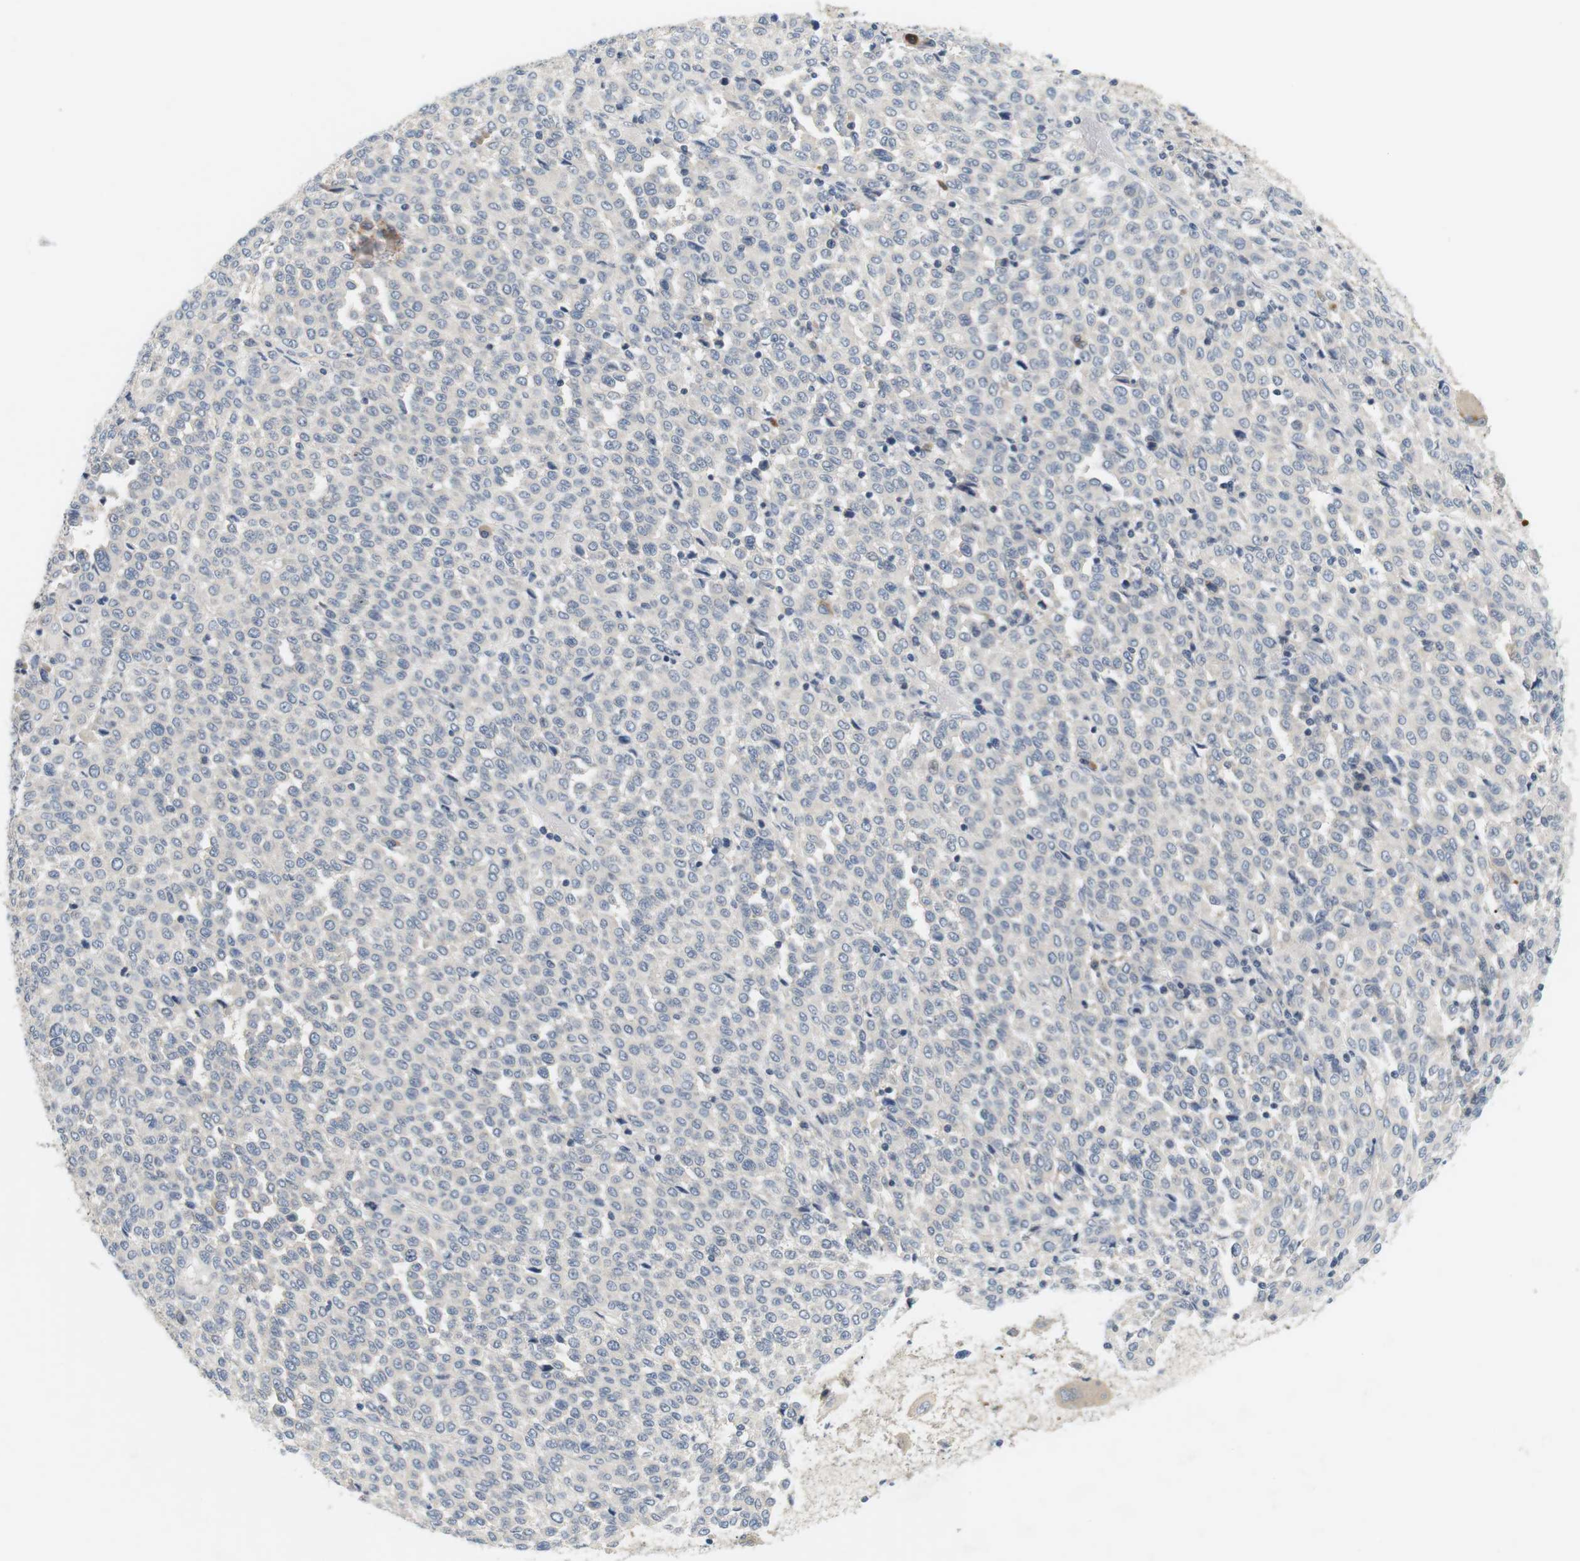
{"staining": {"intensity": "negative", "quantity": "none", "location": "none"}, "tissue": "melanoma", "cell_type": "Tumor cells", "image_type": "cancer", "snomed": [{"axis": "morphology", "description": "Malignant melanoma, Metastatic site"}, {"axis": "topography", "description": "Pancreas"}], "caption": "The photomicrograph exhibits no staining of tumor cells in malignant melanoma (metastatic site).", "gene": "EVA1C", "patient": {"sex": "female", "age": 30}}